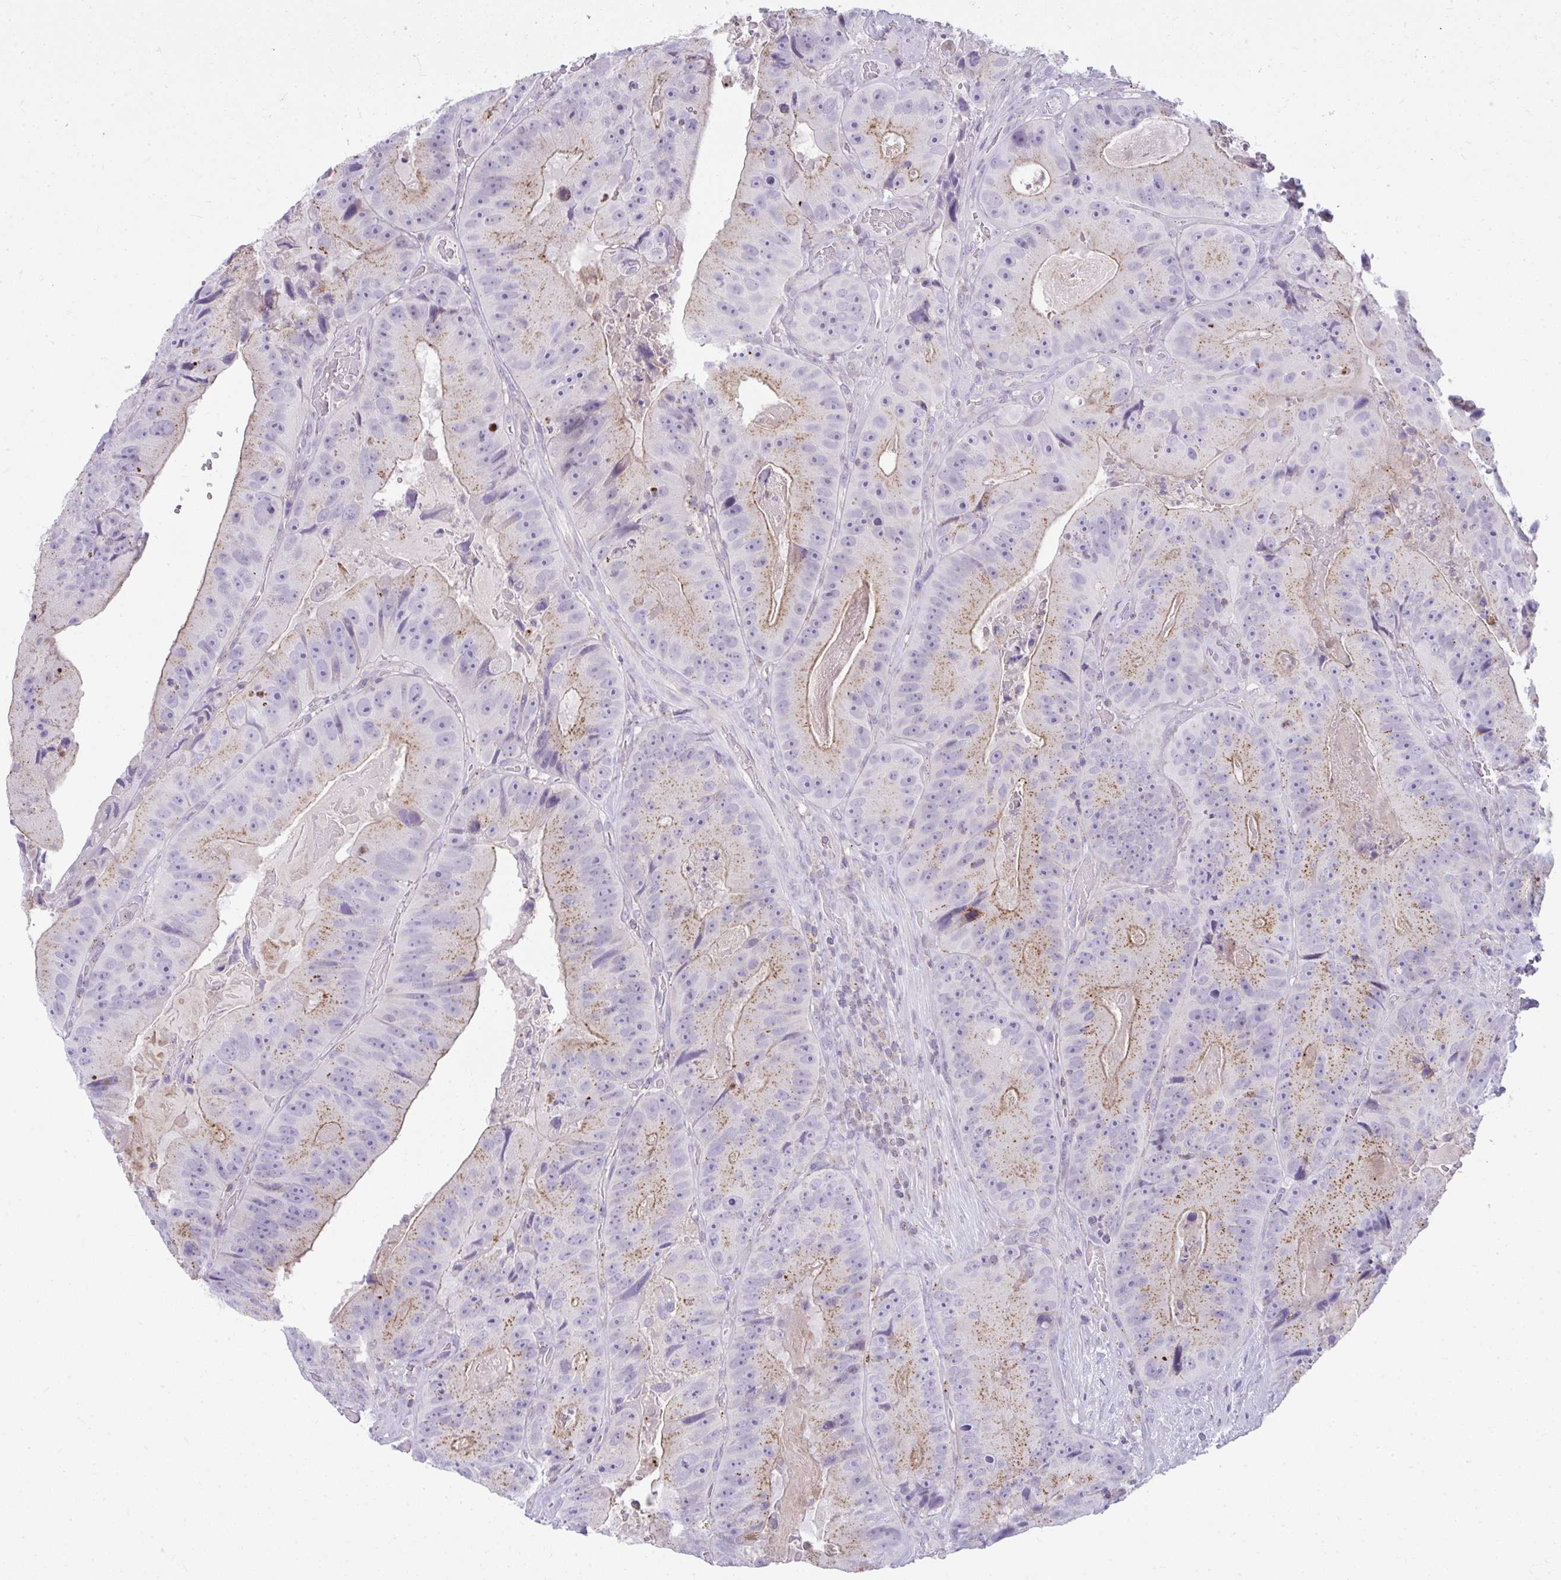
{"staining": {"intensity": "weak", "quantity": "25%-75%", "location": "cytoplasmic/membranous"}, "tissue": "colorectal cancer", "cell_type": "Tumor cells", "image_type": "cancer", "snomed": [{"axis": "morphology", "description": "Adenocarcinoma, NOS"}, {"axis": "topography", "description": "Colon"}], "caption": "This histopathology image displays adenocarcinoma (colorectal) stained with immunohistochemistry to label a protein in brown. The cytoplasmic/membranous of tumor cells show weak positivity for the protein. Nuclei are counter-stained blue.", "gene": "VPS4B", "patient": {"sex": "female", "age": 86}}